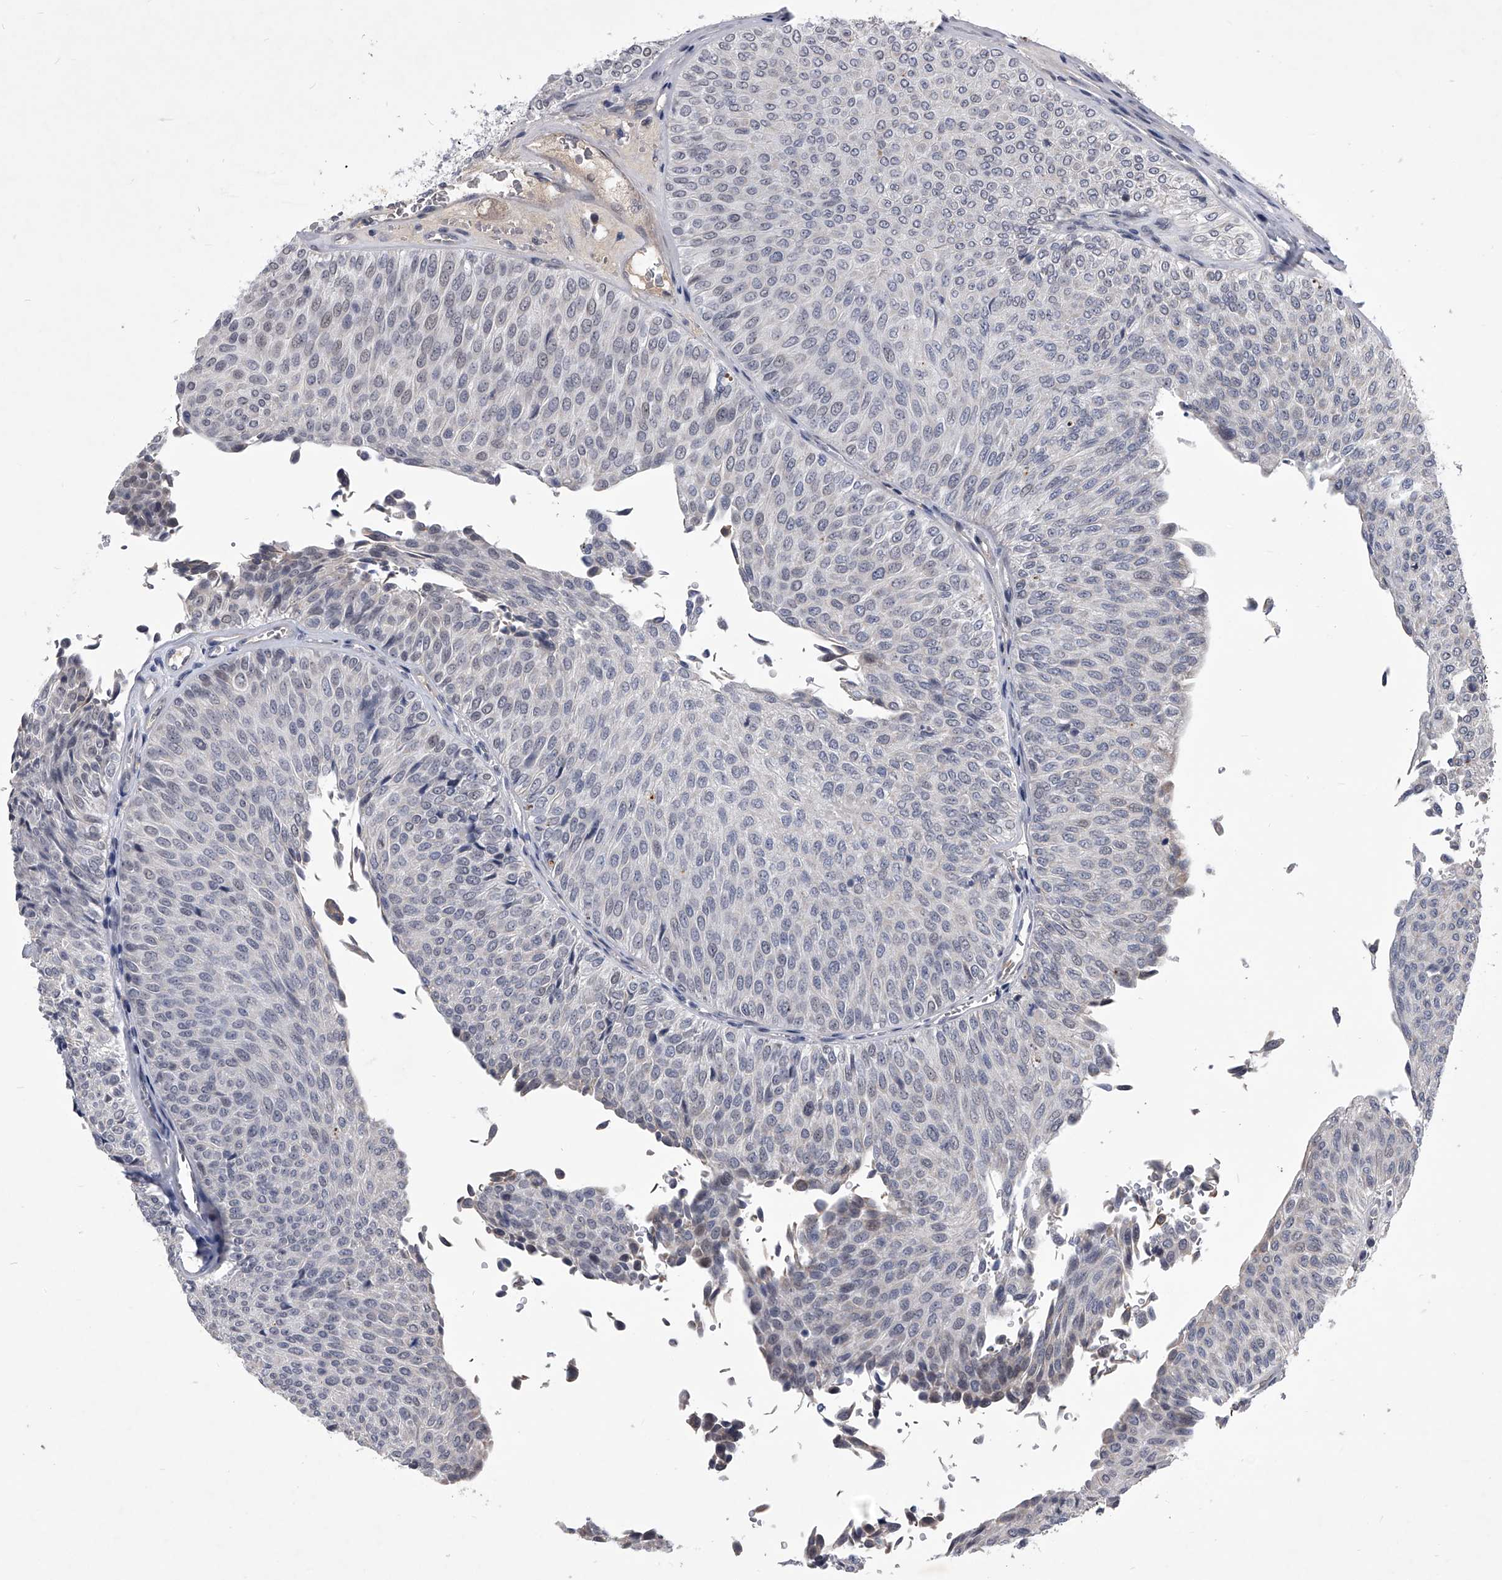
{"staining": {"intensity": "negative", "quantity": "none", "location": "none"}, "tissue": "urothelial cancer", "cell_type": "Tumor cells", "image_type": "cancer", "snomed": [{"axis": "morphology", "description": "Urothelial carcinoma, Low grade"}, {"axis": "topography", "description": "Urinary bladder"}], "caption": "Human low-grade urothelial carcinoma stained for a protein using IHC displays no positivity in tumor cells.", "gene": "ZNF76", "patient": {"sex": "male", "age": 78}}